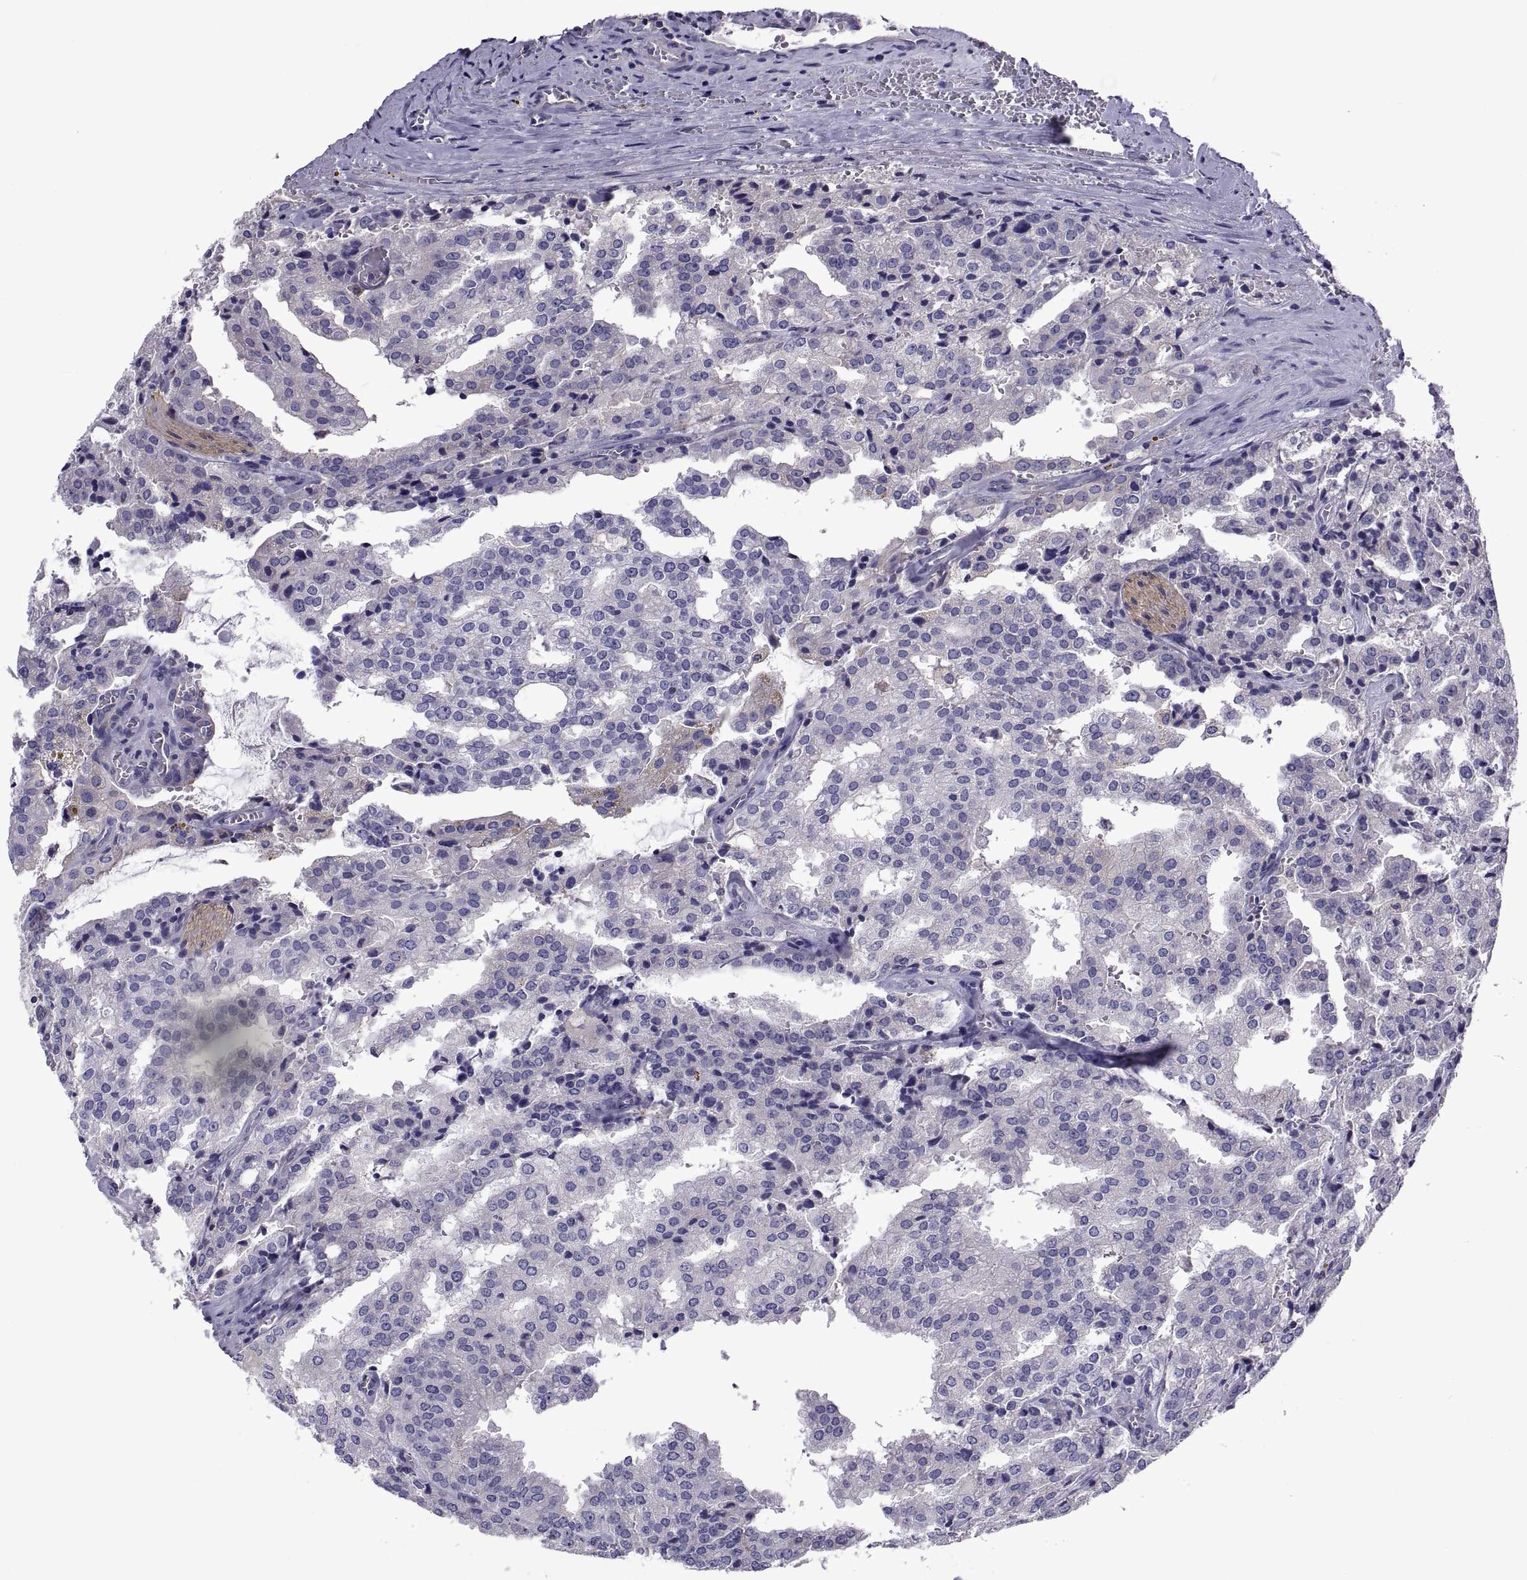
{"staining": {"intensity": "negative", "quantity": "none", "location": "none"}, "tissue": "prostate cancer", "cell_type": "Tumor cells", "image_type": "cancer", "snomed": [{"axis": "morphology", "description": "Adenocarcinoma, High grade"}, {"axis": "topography", "description": "Prostate"}], "caption": "Immunohistochemistry (IHC) of prostate cancer reveals no expression in tumor cells. (Brightfield microscopy of DAB immunohistochemistry at high magnification).", "gene": "TMC3", "patient": {"sex": "male", "age": 68}}